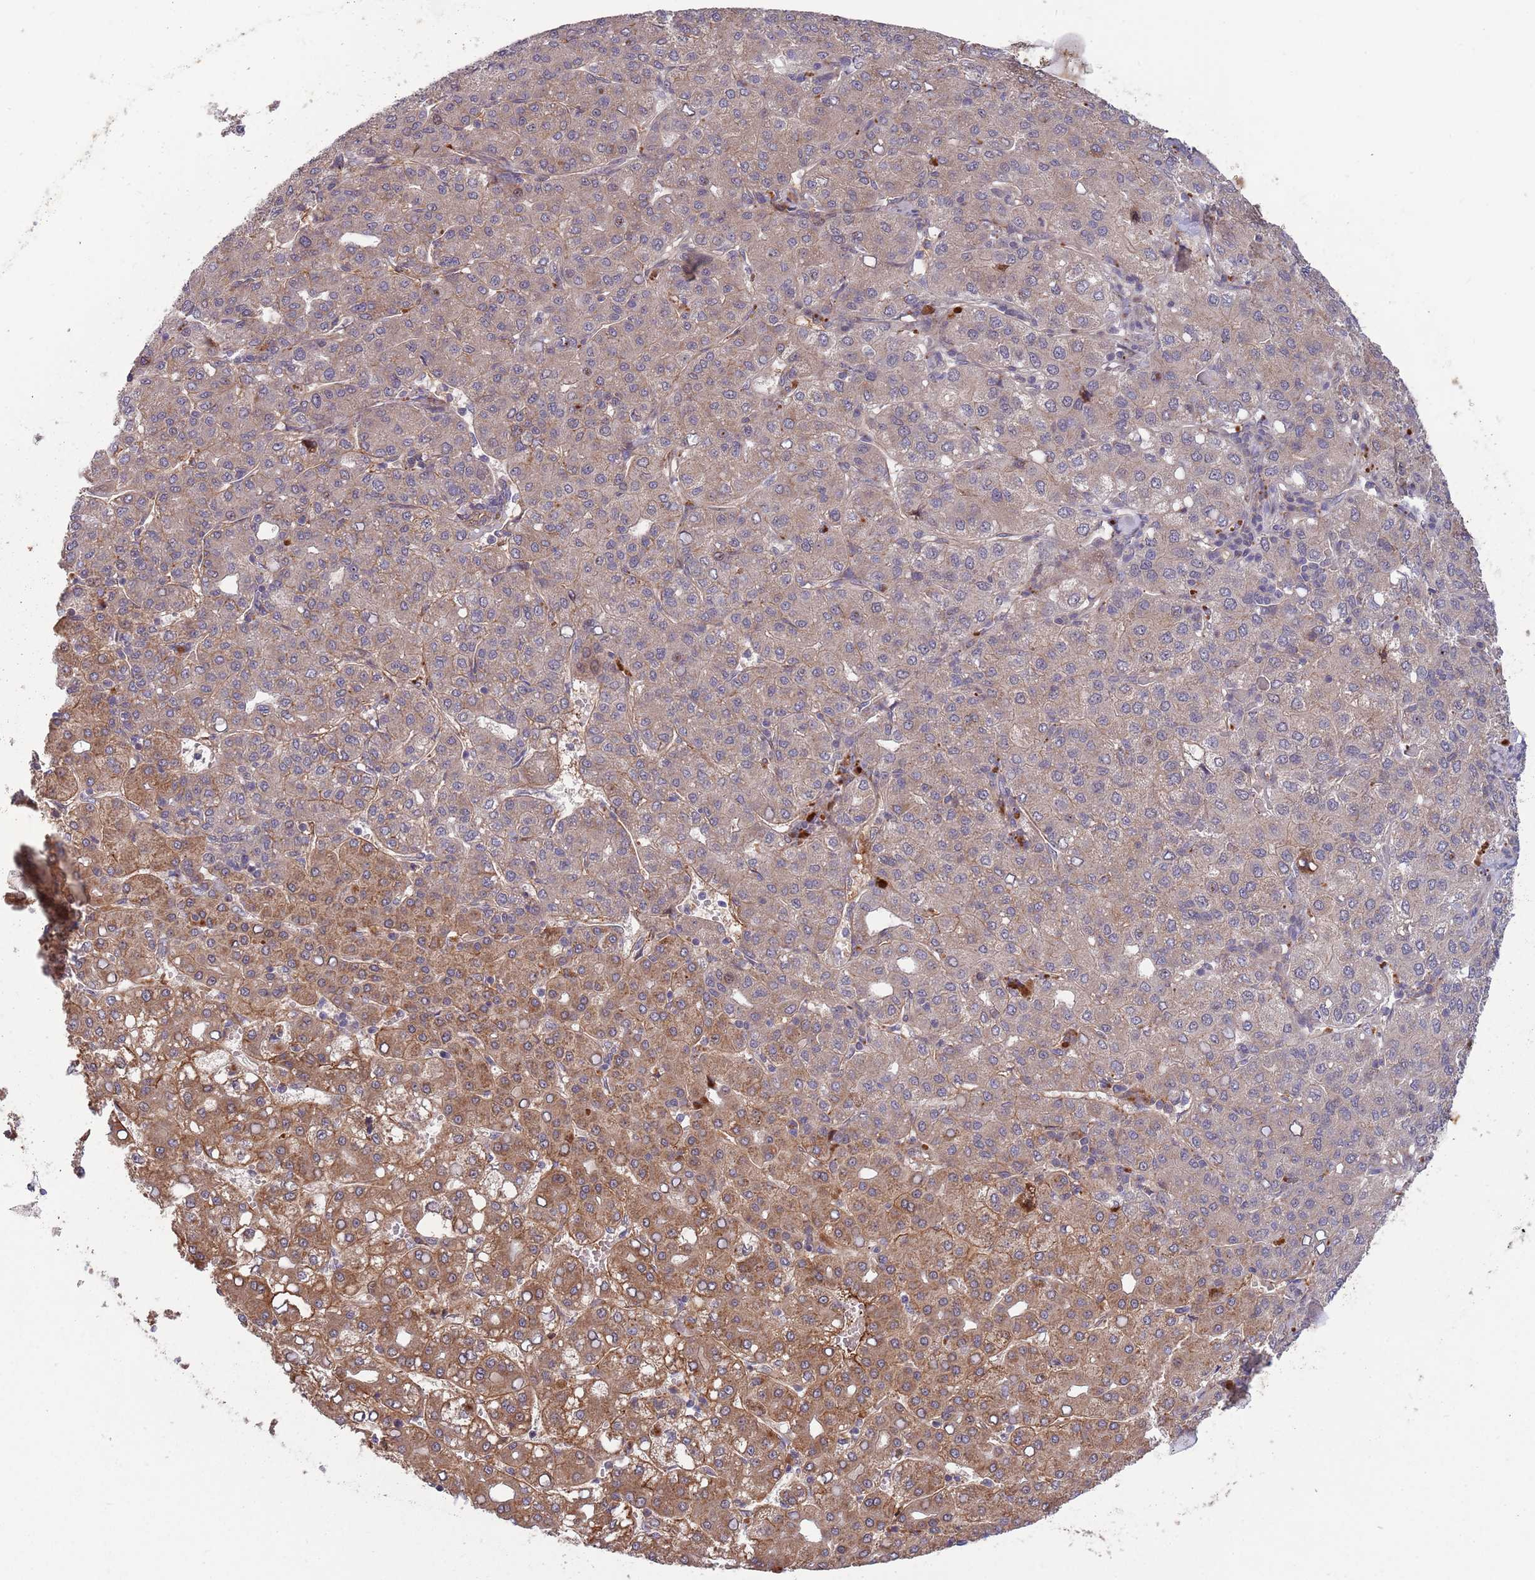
{"staining": {"intensity": "moderate", "quantity": "25%-75%", "location": "cytoplasmic/membranous"}, "tissue": "liver cancer", "cell_type": "Tumor cells", "image_type": "cancer", "snomed": [{"axis": "morphology", "description": "Carcinoma, Hepatocellular, NOS"}, {"axis": "topography", "description": "Liver"}], "caption": "Approximately 25%-75% of tumor cells in human liver cancer display moderate cytoplasmic/membranous protein expression as visualized by brown immunohistochemical staining.", "gene": "NT5DC4", "patient": {"sex": "male", "age": 65}}